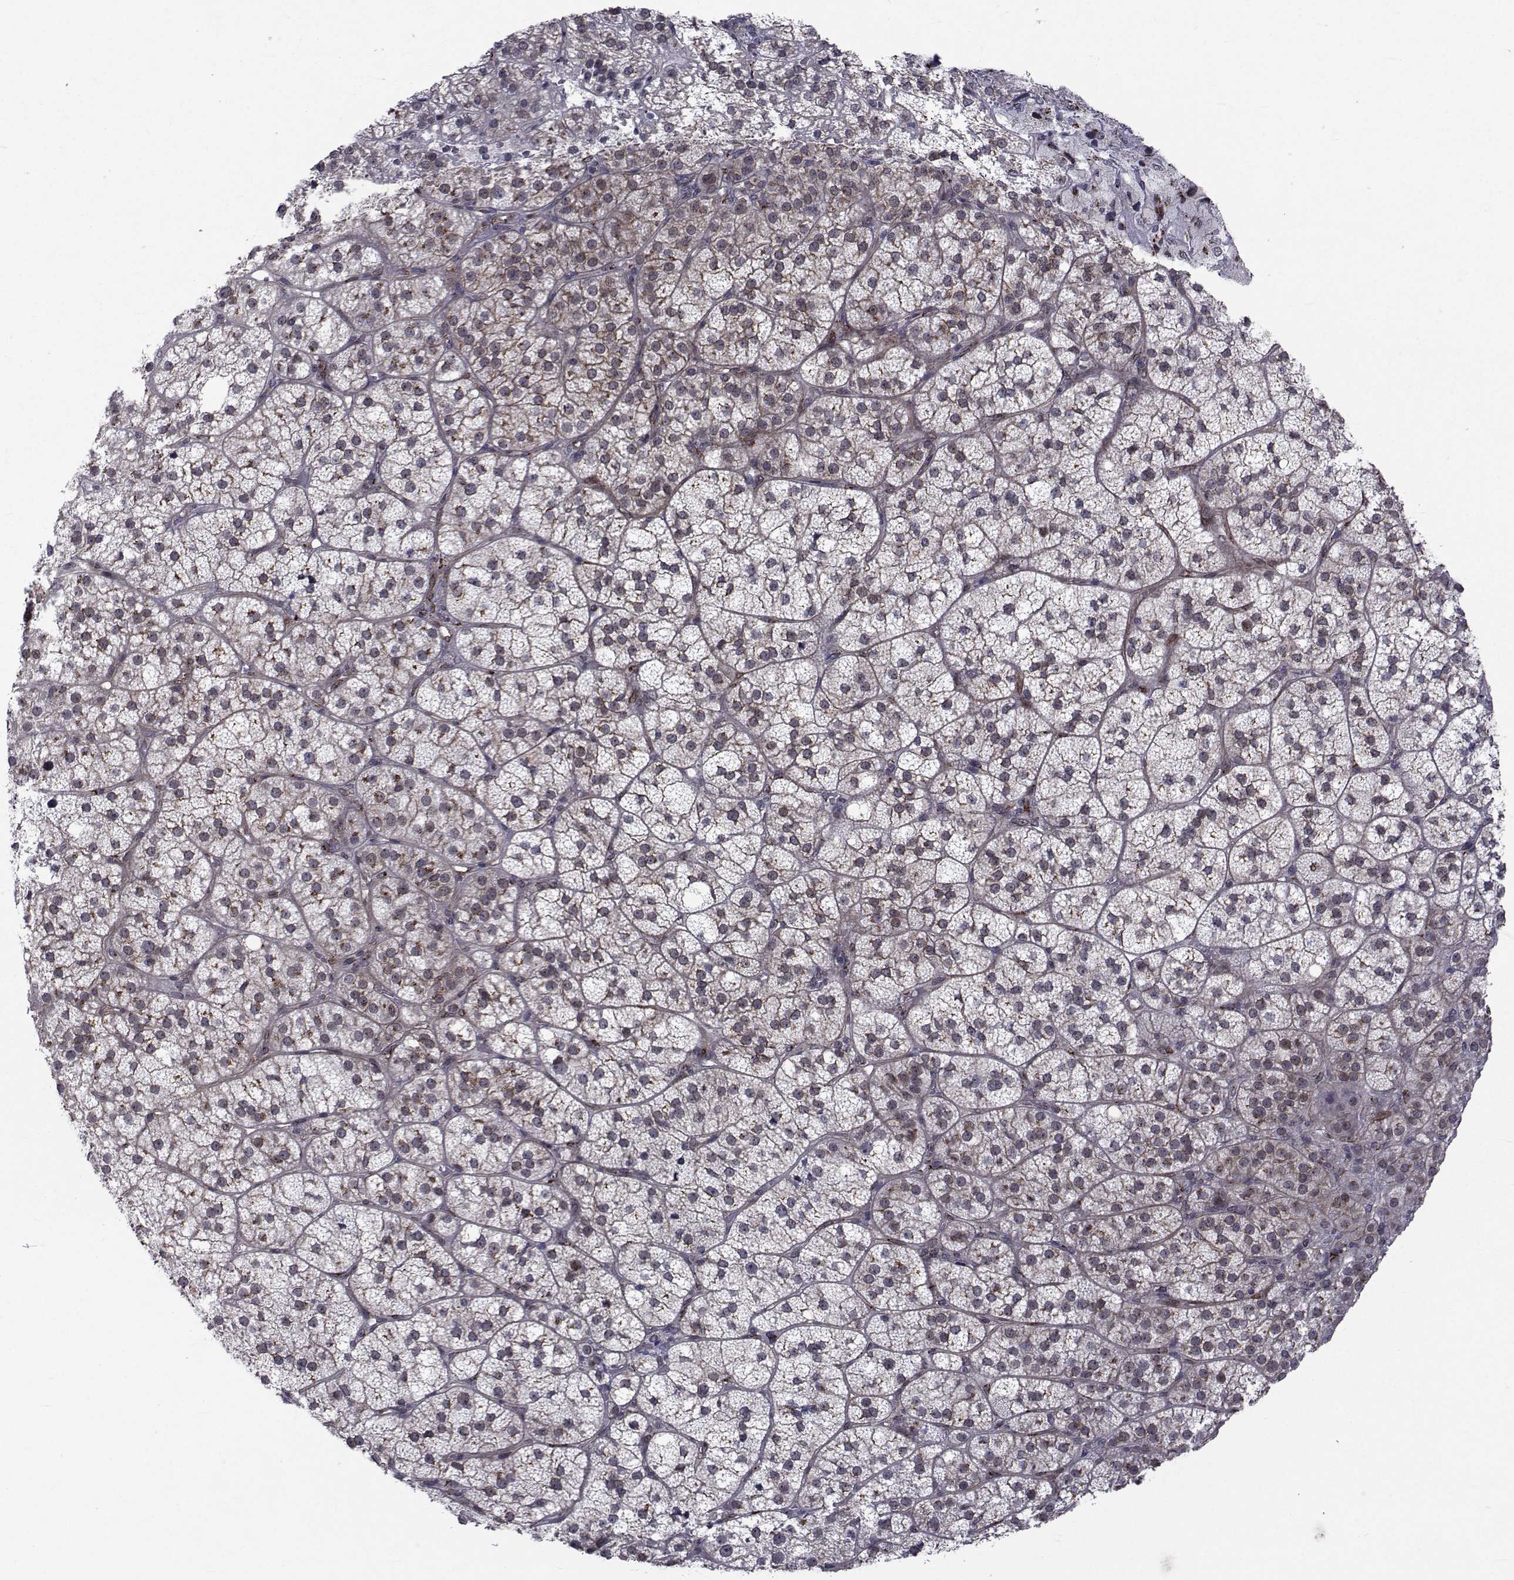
{"staining": {"intensity": "moderate", "quantity": "<25%", "location": "cytoplasmic/membranous"}, "tissue": "adrenal gland", "cell_type": "Glandular cells", "image_type": "normal", "snomed": [{"axis": "morphology", "description": "Normal tissue, NOS"}, {"axis": "topography", "description": "Adrenal gland"}], "caption": "This histopathology image reveals IHC staining of unremarkable adrenal gland, with low moderate cytoplasmic/membranous positivity in about <25% of glandular cells.", "gene": "ATP6V1C2", "patient": {"sex": "female", "age": 60}}